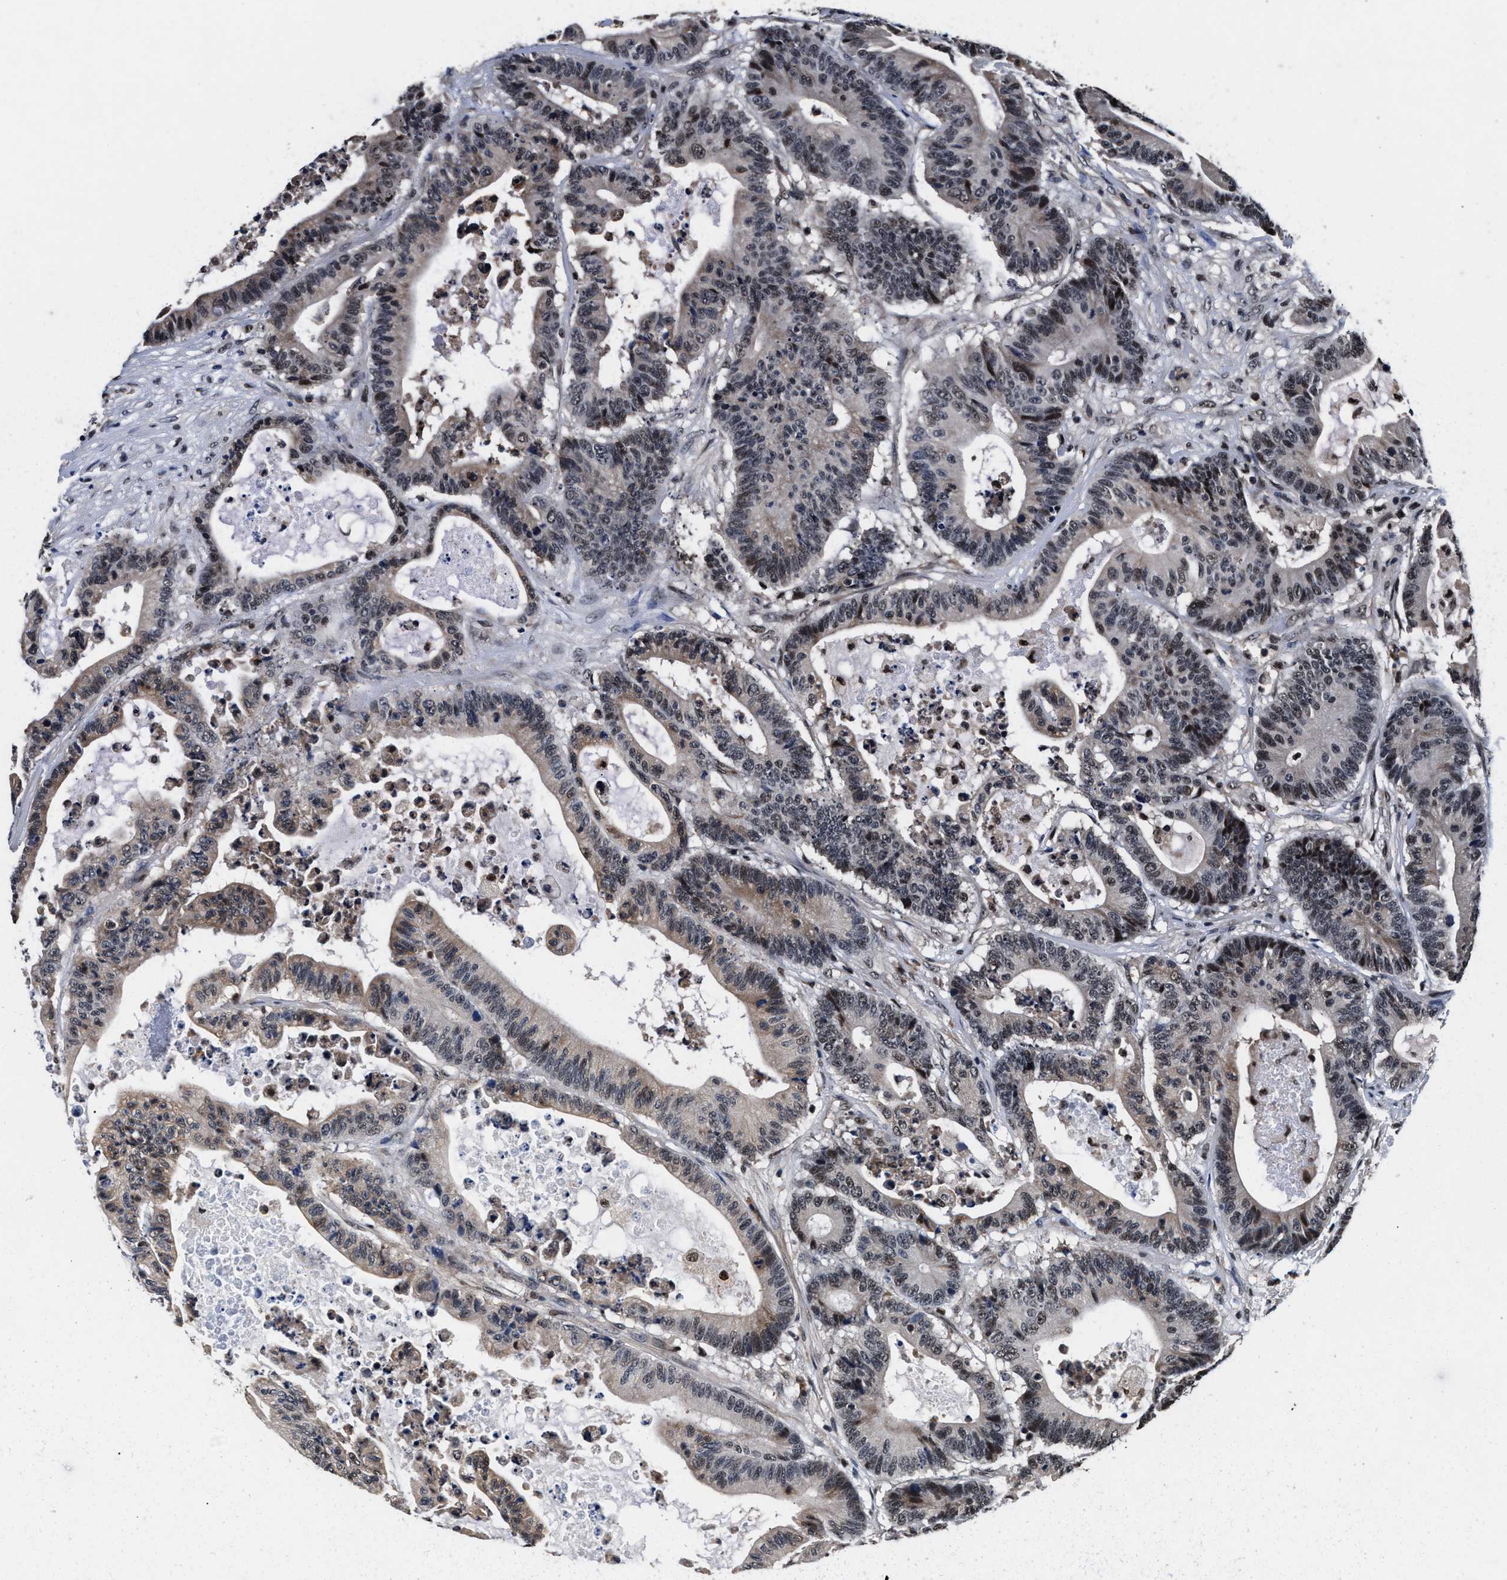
{"staining": {"intensity": "weak", "quantity": "25%-75%", "location": "nuclear"}, "tissue": "colorectal cancer", "cell_type": "Tumor cells", "image_type": "cancer", "snomed": [{"axis": "morphology", "description": "Adenocarcinoma, NOS"}, {"axis": "topography", "description": "Colon"}], "caption": "This is an image of immunohistochemistry staining of colorectal cancer (adenocarcinoma), which shows weak expression in the nuclear of tumor cells.", "gene": "USP16", "patient": {"sex": "female", "age": 84}}